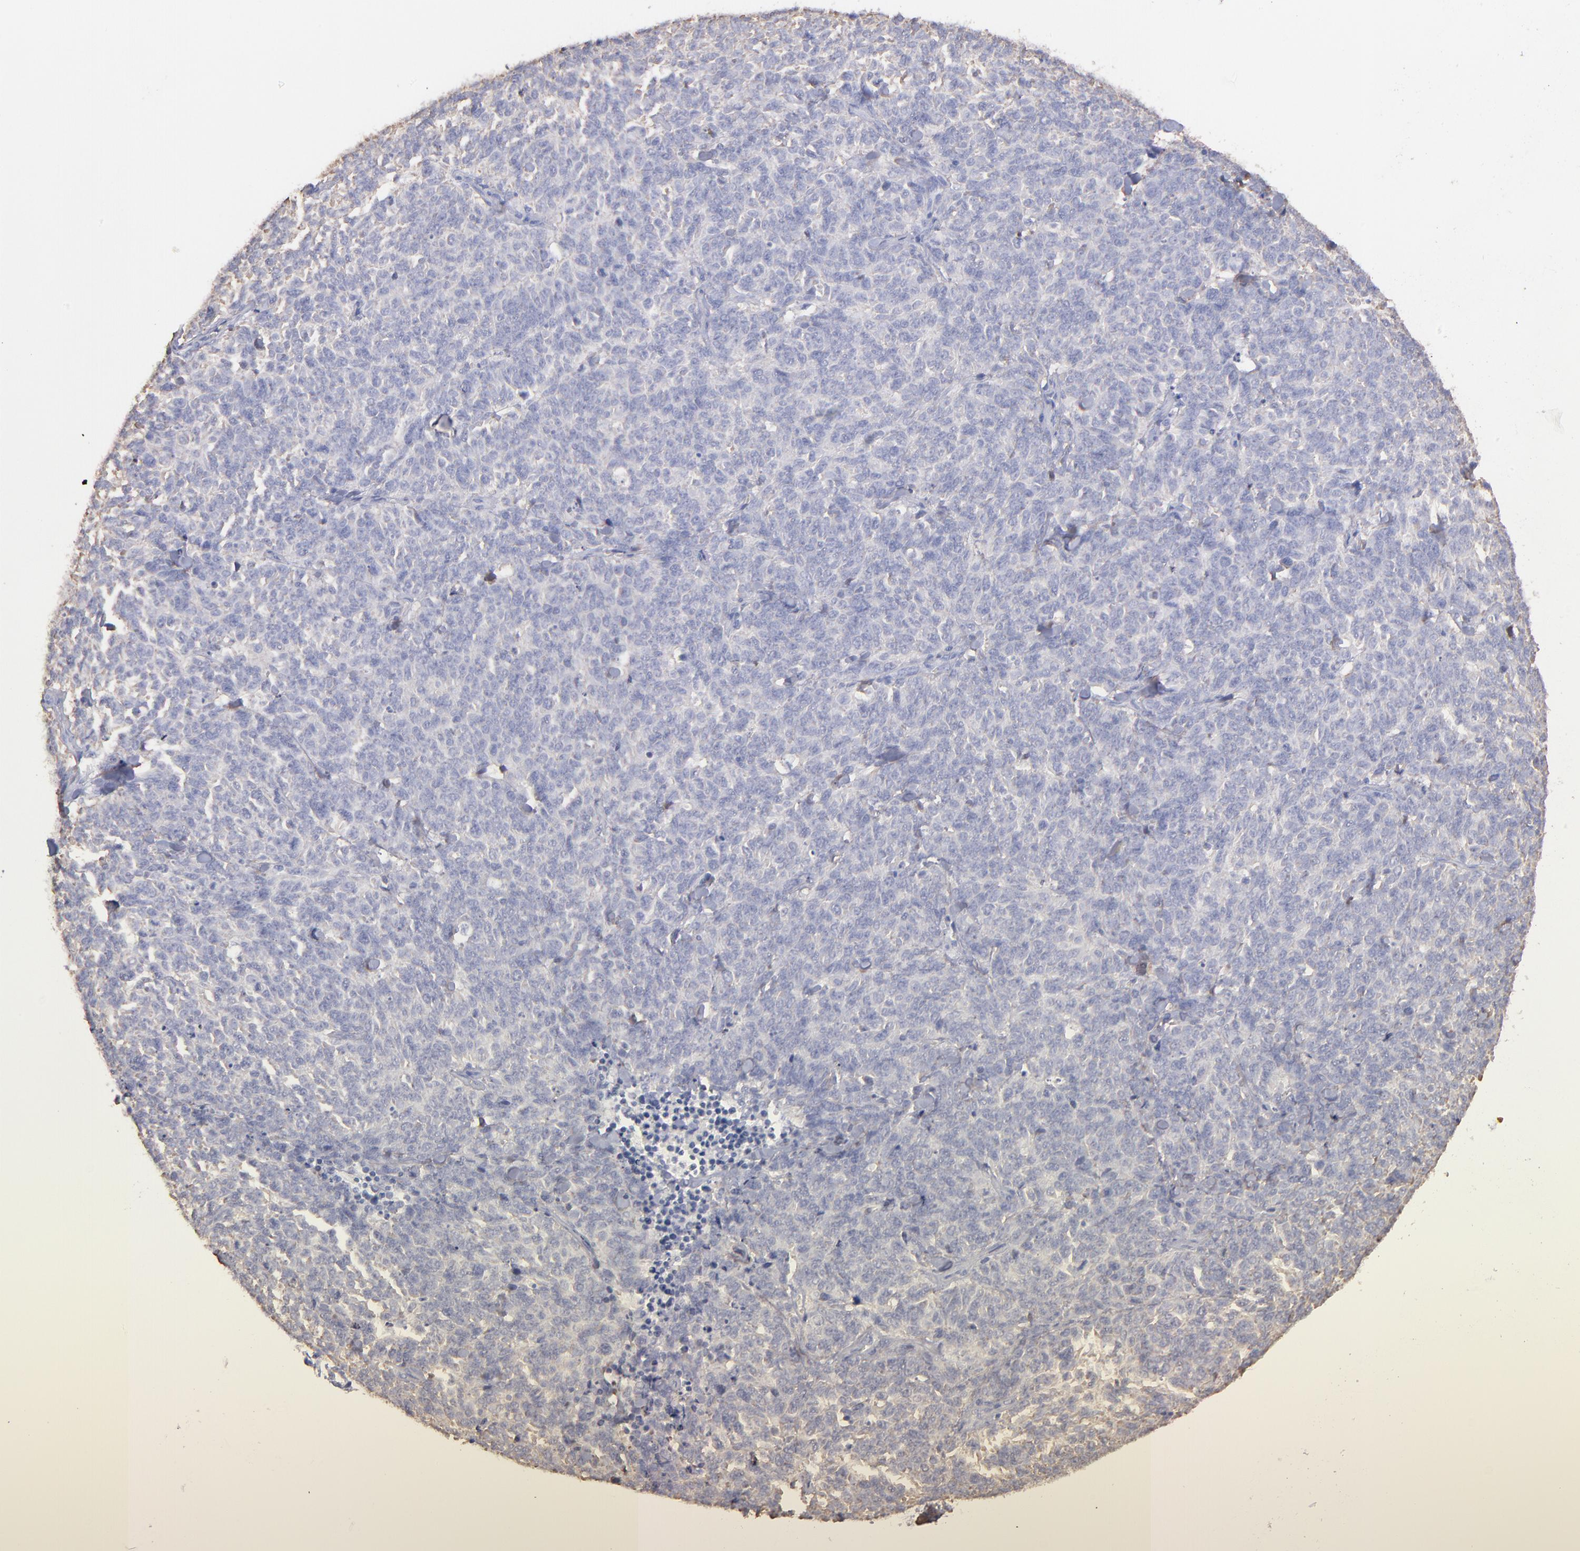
{"staining": {"intensity": "moderate", "quantity": ">75%", "location": "cytoplasmic/membranous"}, "tissue": "lung cancer", "cell_type": "Tumor cells", "image_type": "cancer", "snomed": [{"axis": "morphology", "description": "Neoplasm, malignant, NOS"}, {"axis": "topography", "description": "Lung"}], "caption": "Moderate cytoplasmic/membranous staining is present in about >75% of tumor cells in lung malignant neoplasm.", "gene": "MAP2K2", "patient": {"sex": "female", "age": 58}}